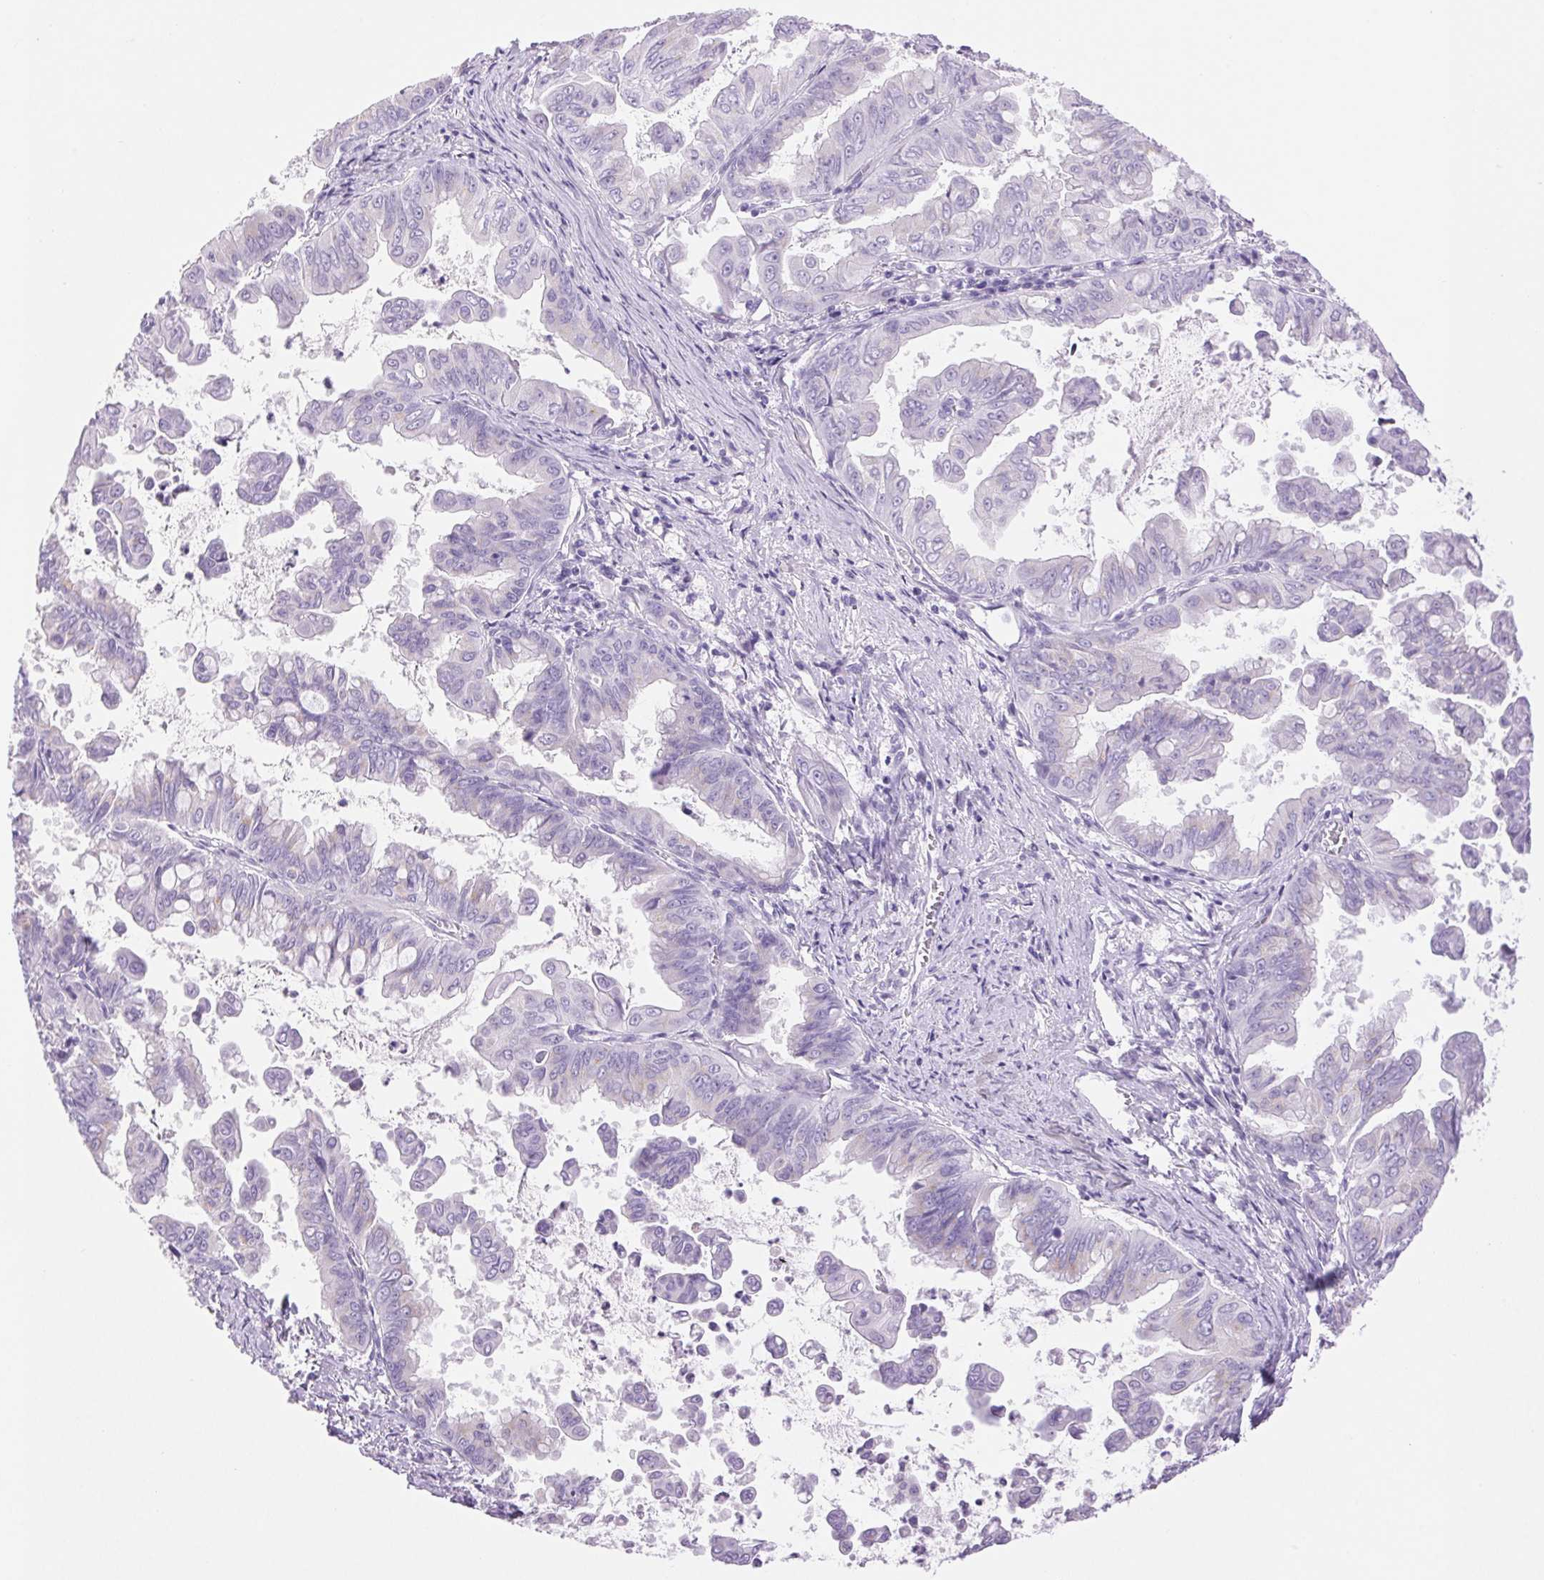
{"staining": {"intensity": "weak", "quantity": "<25%", "location": "cytoplasmic/membranous"}, "tissue": "stomach cancer", "cell_type": "Tumor cells", "image_type": "cancer", "snomed": [{"axis": "morphology", "description": "Adenocarcinoma, NOS"}, {"axis": "topography", "description": "Stomach, upper"}], "caption": "Adenocarcinoma (stomach) was stained to show a protein in brown. There is no significant positivity in tumor cells. (IHC, brightfield microscopy, high magnification).", "gene": "SERPINB3", "patient": {"sex": "male", "age": 80}}